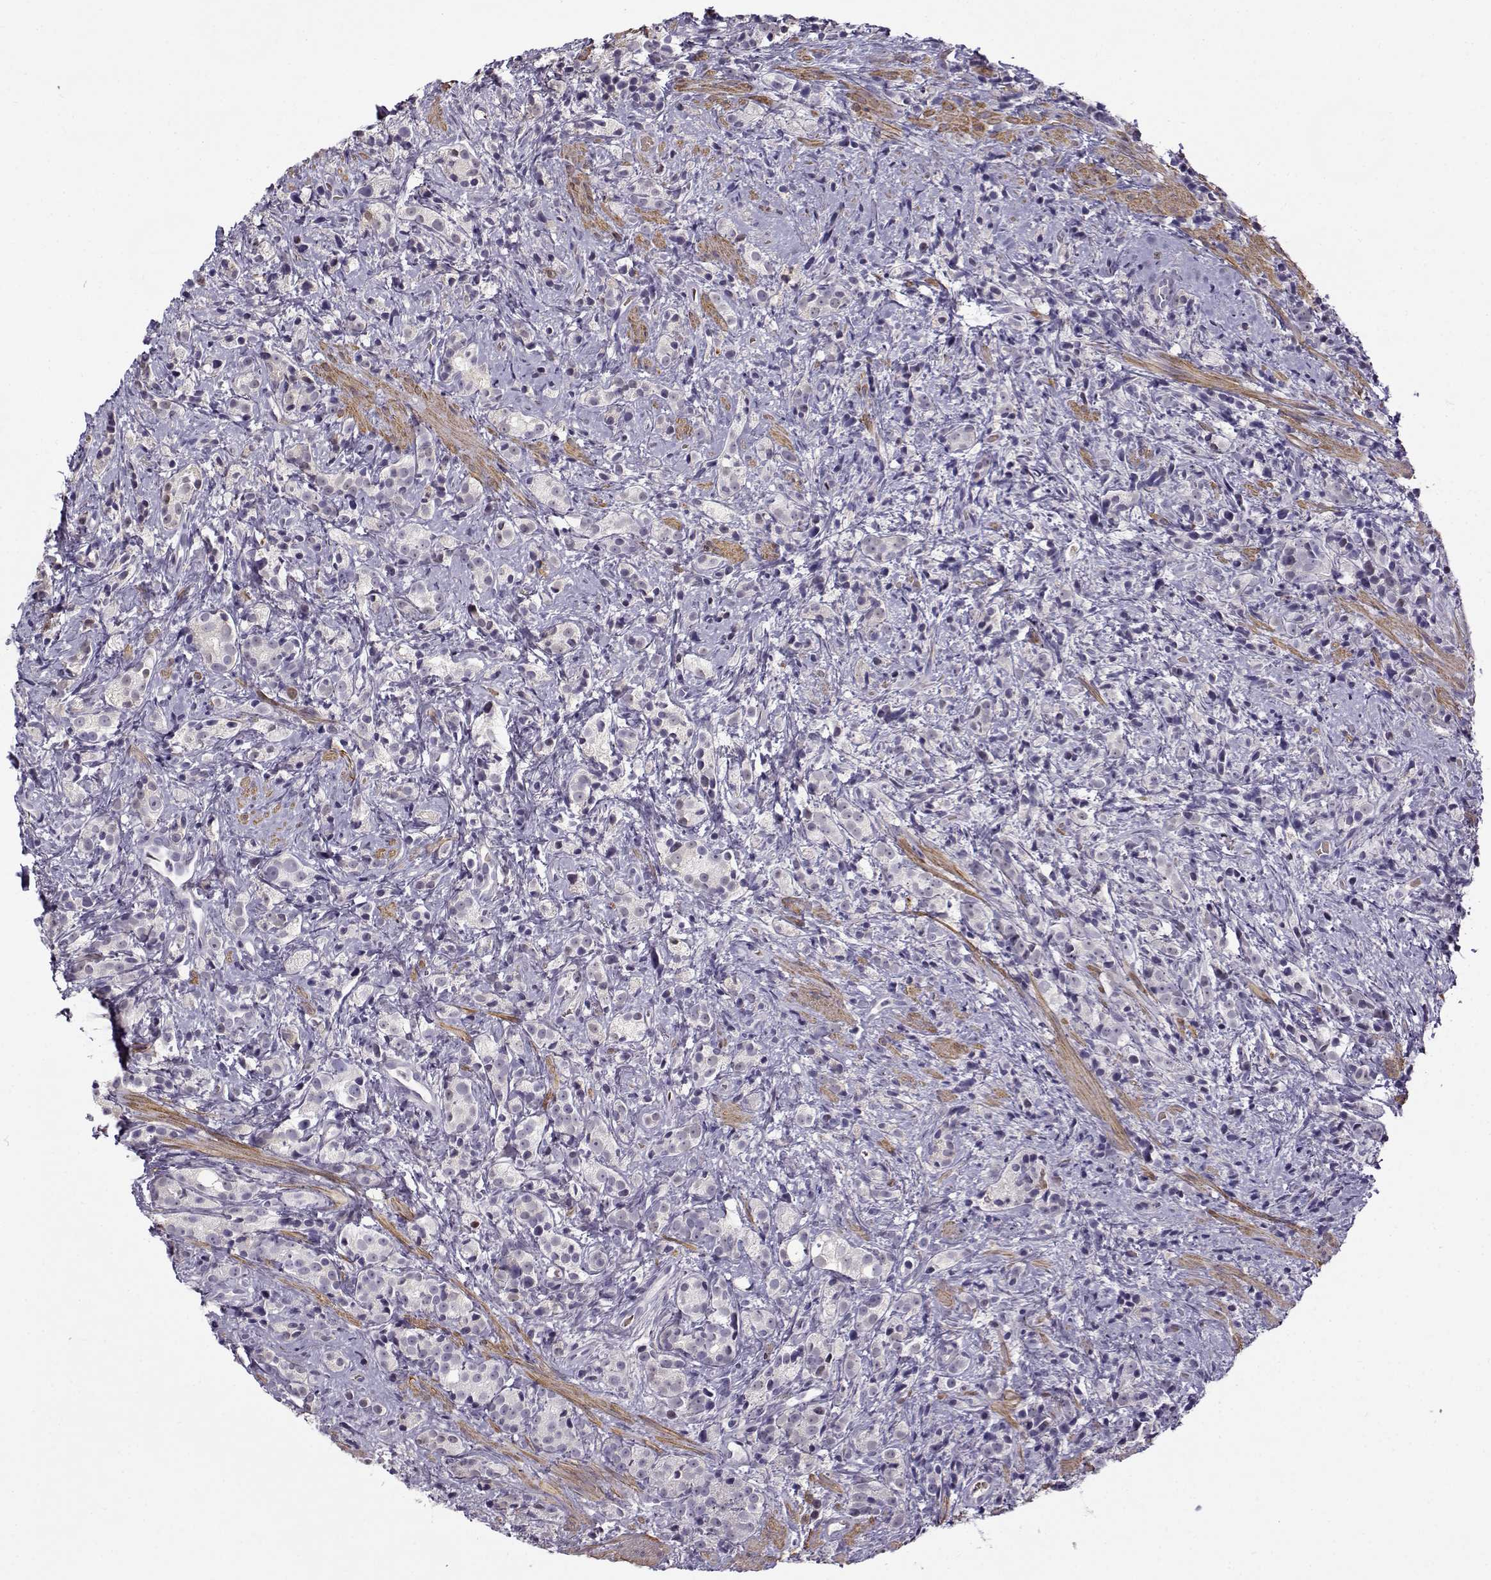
{"staining": {"intensity": "negative", "quantity": "none", "location": "none"}, "tissue": "prostate cancer", "cell_type": "Tumor cells", "image_type": "cancer", "snomed": [{"axis": "morphology", "description": "Adenocarcinoma, High grade"}, {"axis": "topography", "description": "Prostate"}], "caption": "DAB immunohistochemical staining of human high-grade adenocarcinoma (prostate) reveals no significant staining in tumor cells. (DAB immunohistochemistry (IHC) visualized using brightfield microscopy, high magnification).", "gene": "UCP3", "patient": {"sex": "male", "age": 53}}